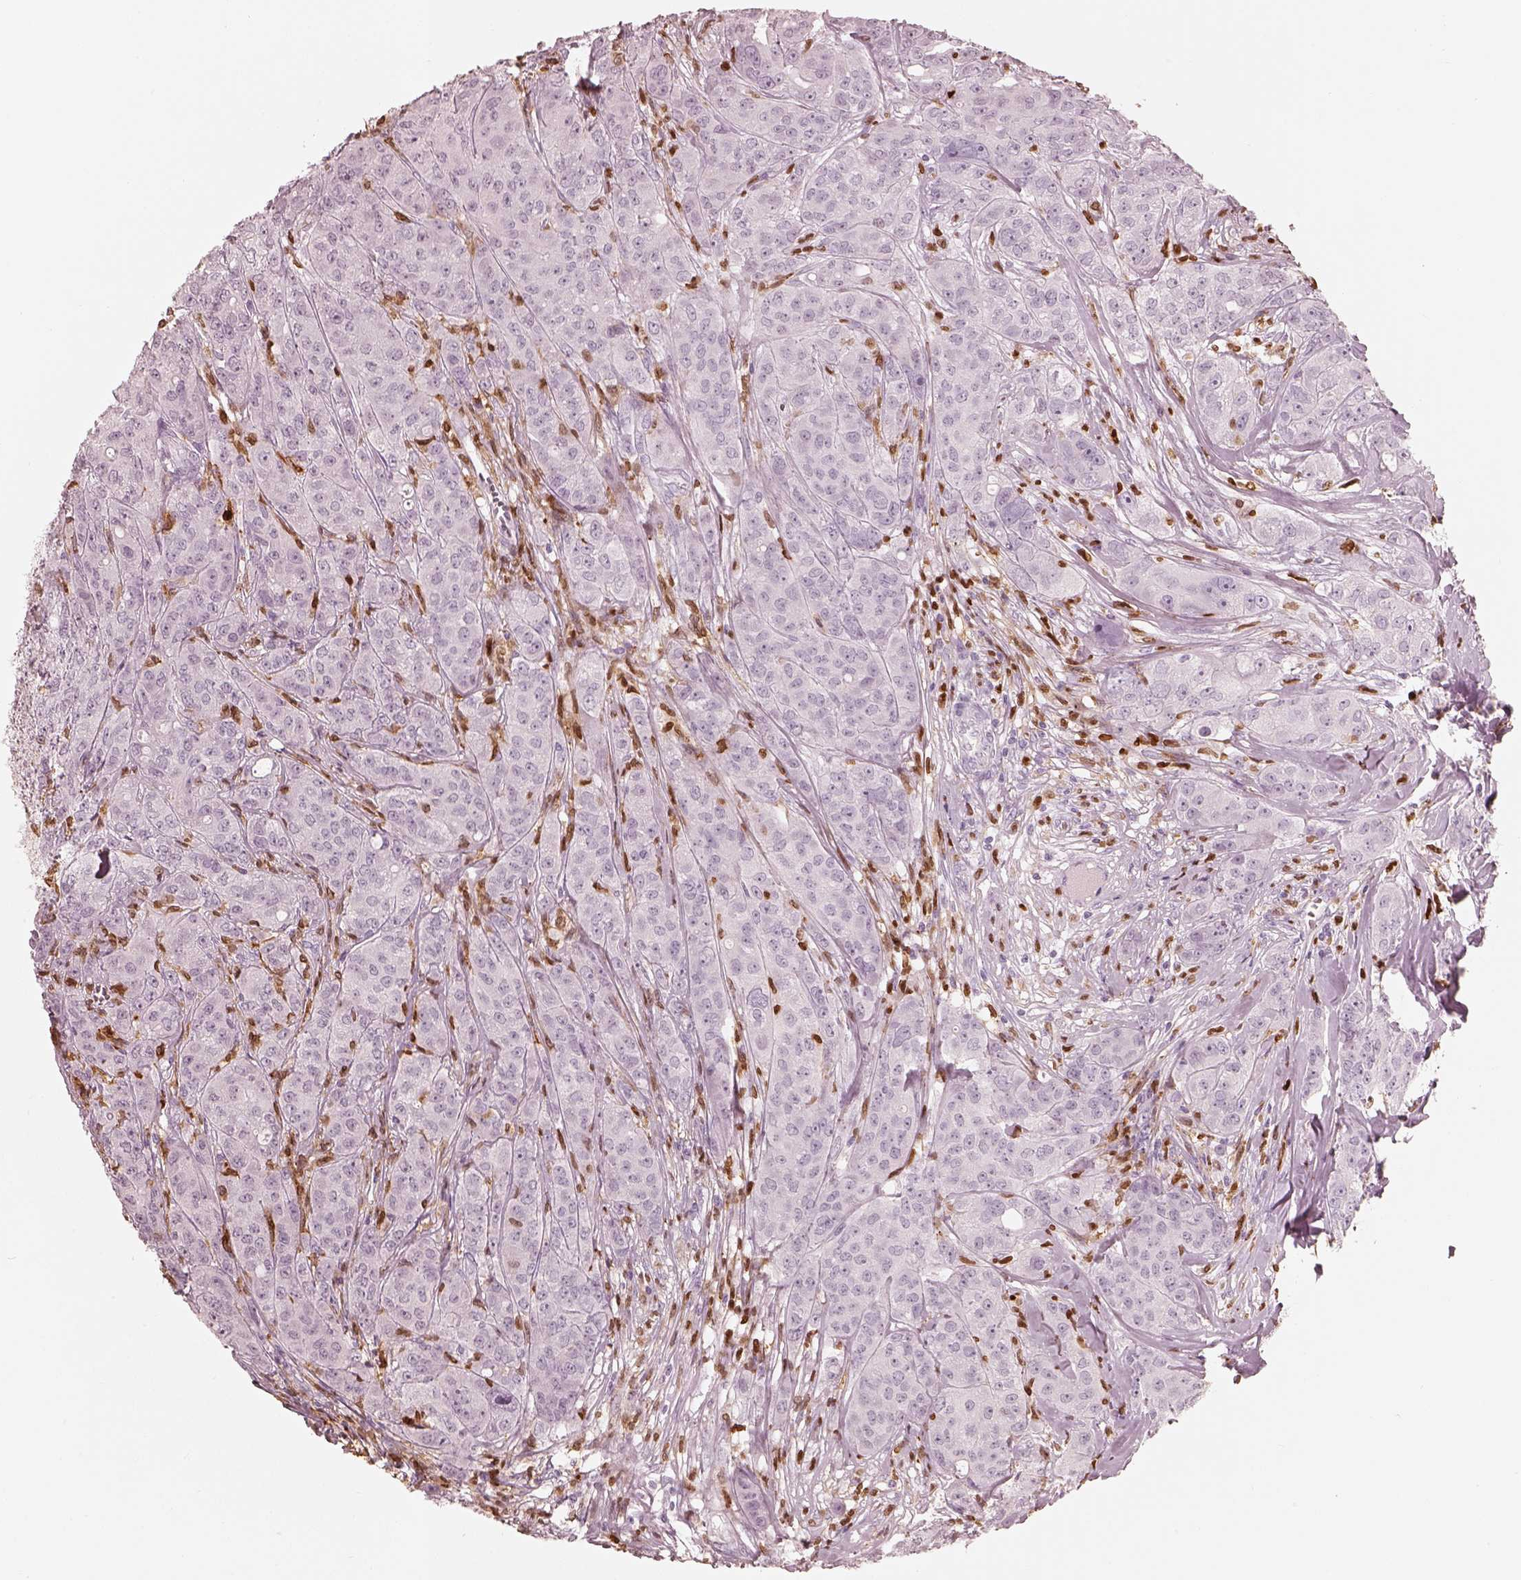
{"staining": {"intensity": "negative", "quantity": "none", "location": "none"}, "tissue": "breast cancer", "cell_type": "Tumor cells", "image_type": "cancer", "snomed": [{"axis": "morphology", "description": "Duct carcinoma"}, {"axis": "topography", "description": "Breast"}], "caption": "Tumor cells are negative for brown protein staining in breast cancer (infiltrating ductal carcinoma). (DAB immunohistochemistry visualized using brightfield microscopy, high magnification).", "gene": "ALOX5", "patient": {"sex": "female", "age": 43}}